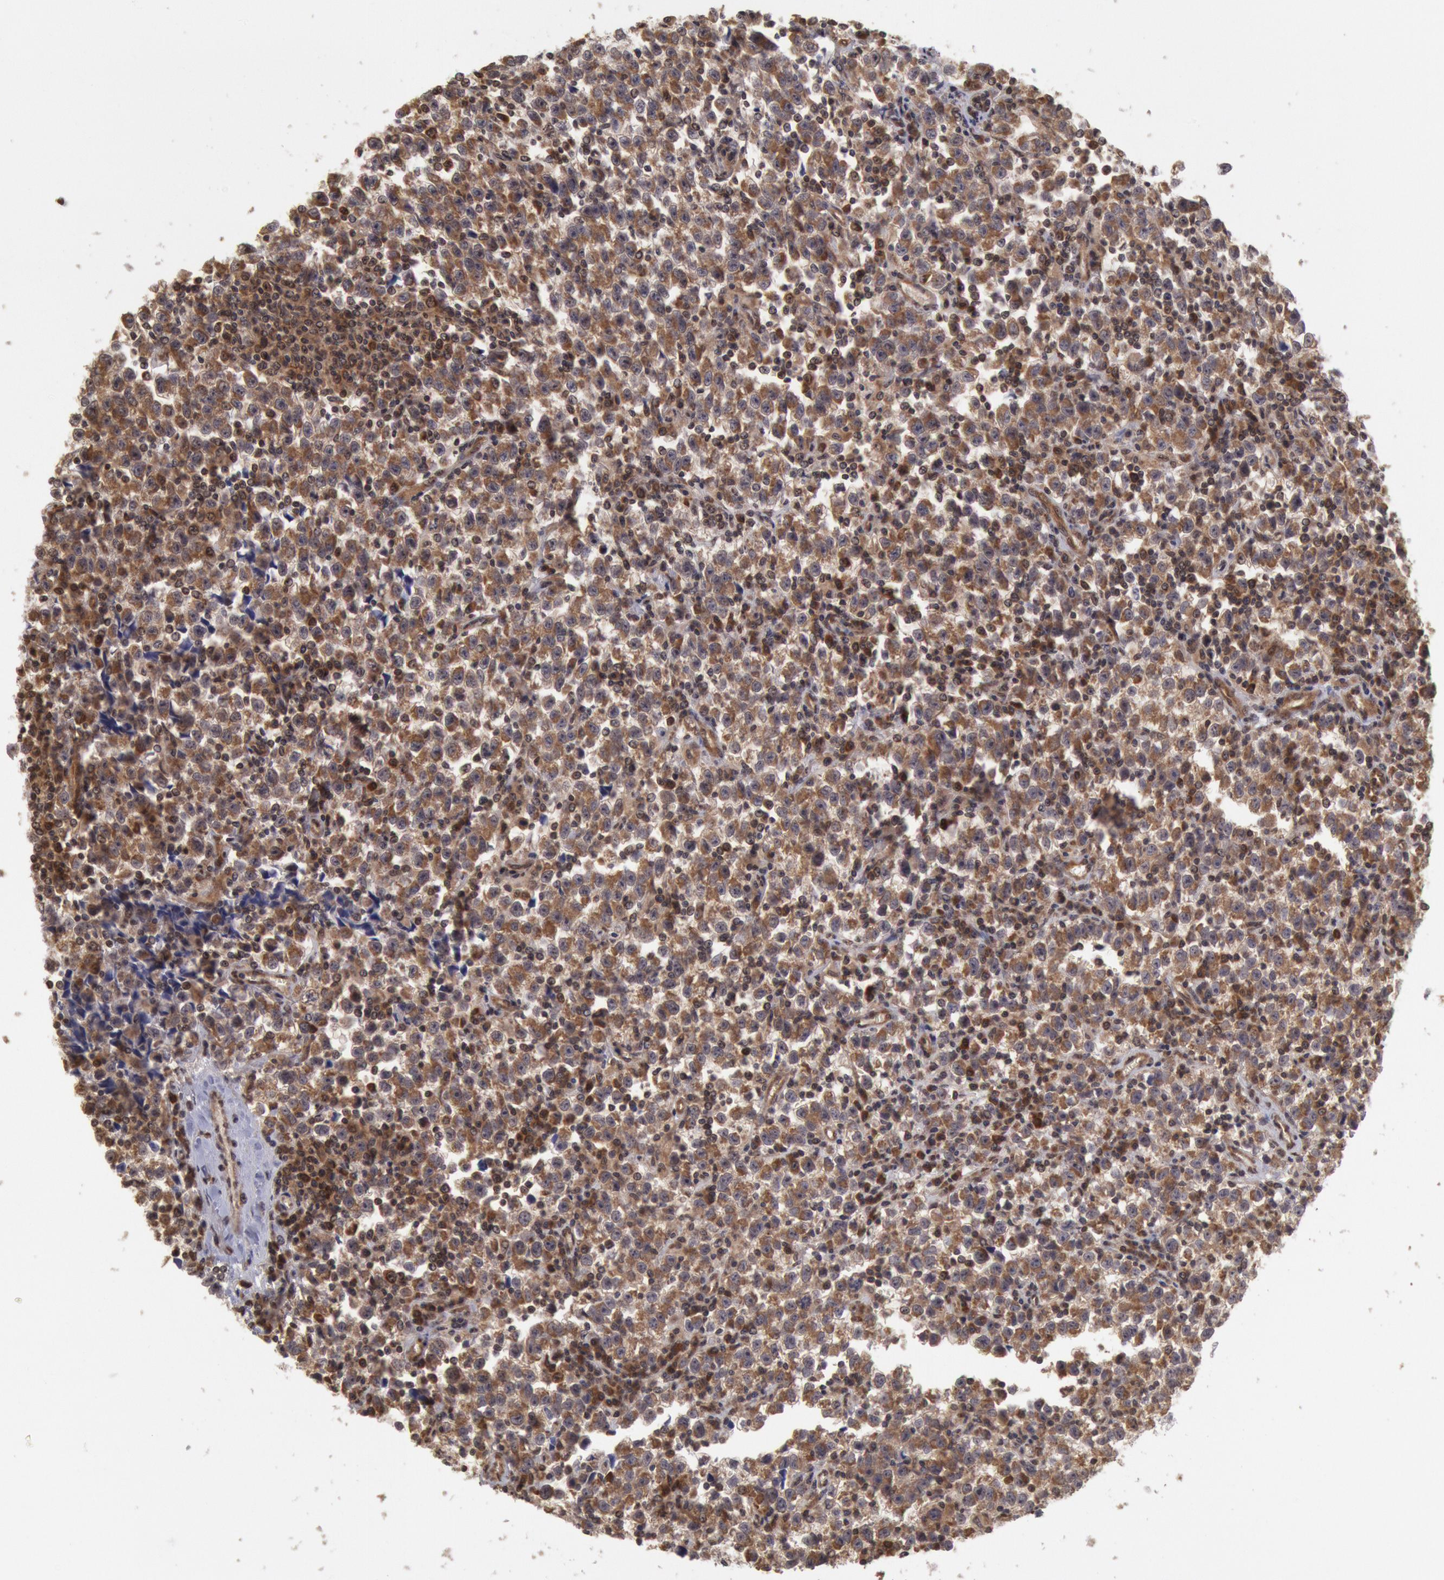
{"staining": {"intensity": "moderate", "quantity": ">75%", "location": "cytoplasmic/membranous"}, "tissue": "testis cancer", "cell_type": "Tumor cells", "image_type": "cancer", "snomed": [{"axis": "morphology", "description": "Seminoma, NOS"}, {"axis": "topography", "description": "Testis"}], "caption": "Seminoma (testis) tissue exhibits moderate cytoplasmic/membranous positivity in about >75% of tumor cells, visualized by immunohistochemistry. The protein of interest is shown in brown color, while the nuclei are stained blue.", "gene": "STX17", "patient": {"sex": "male", "age": 35}}